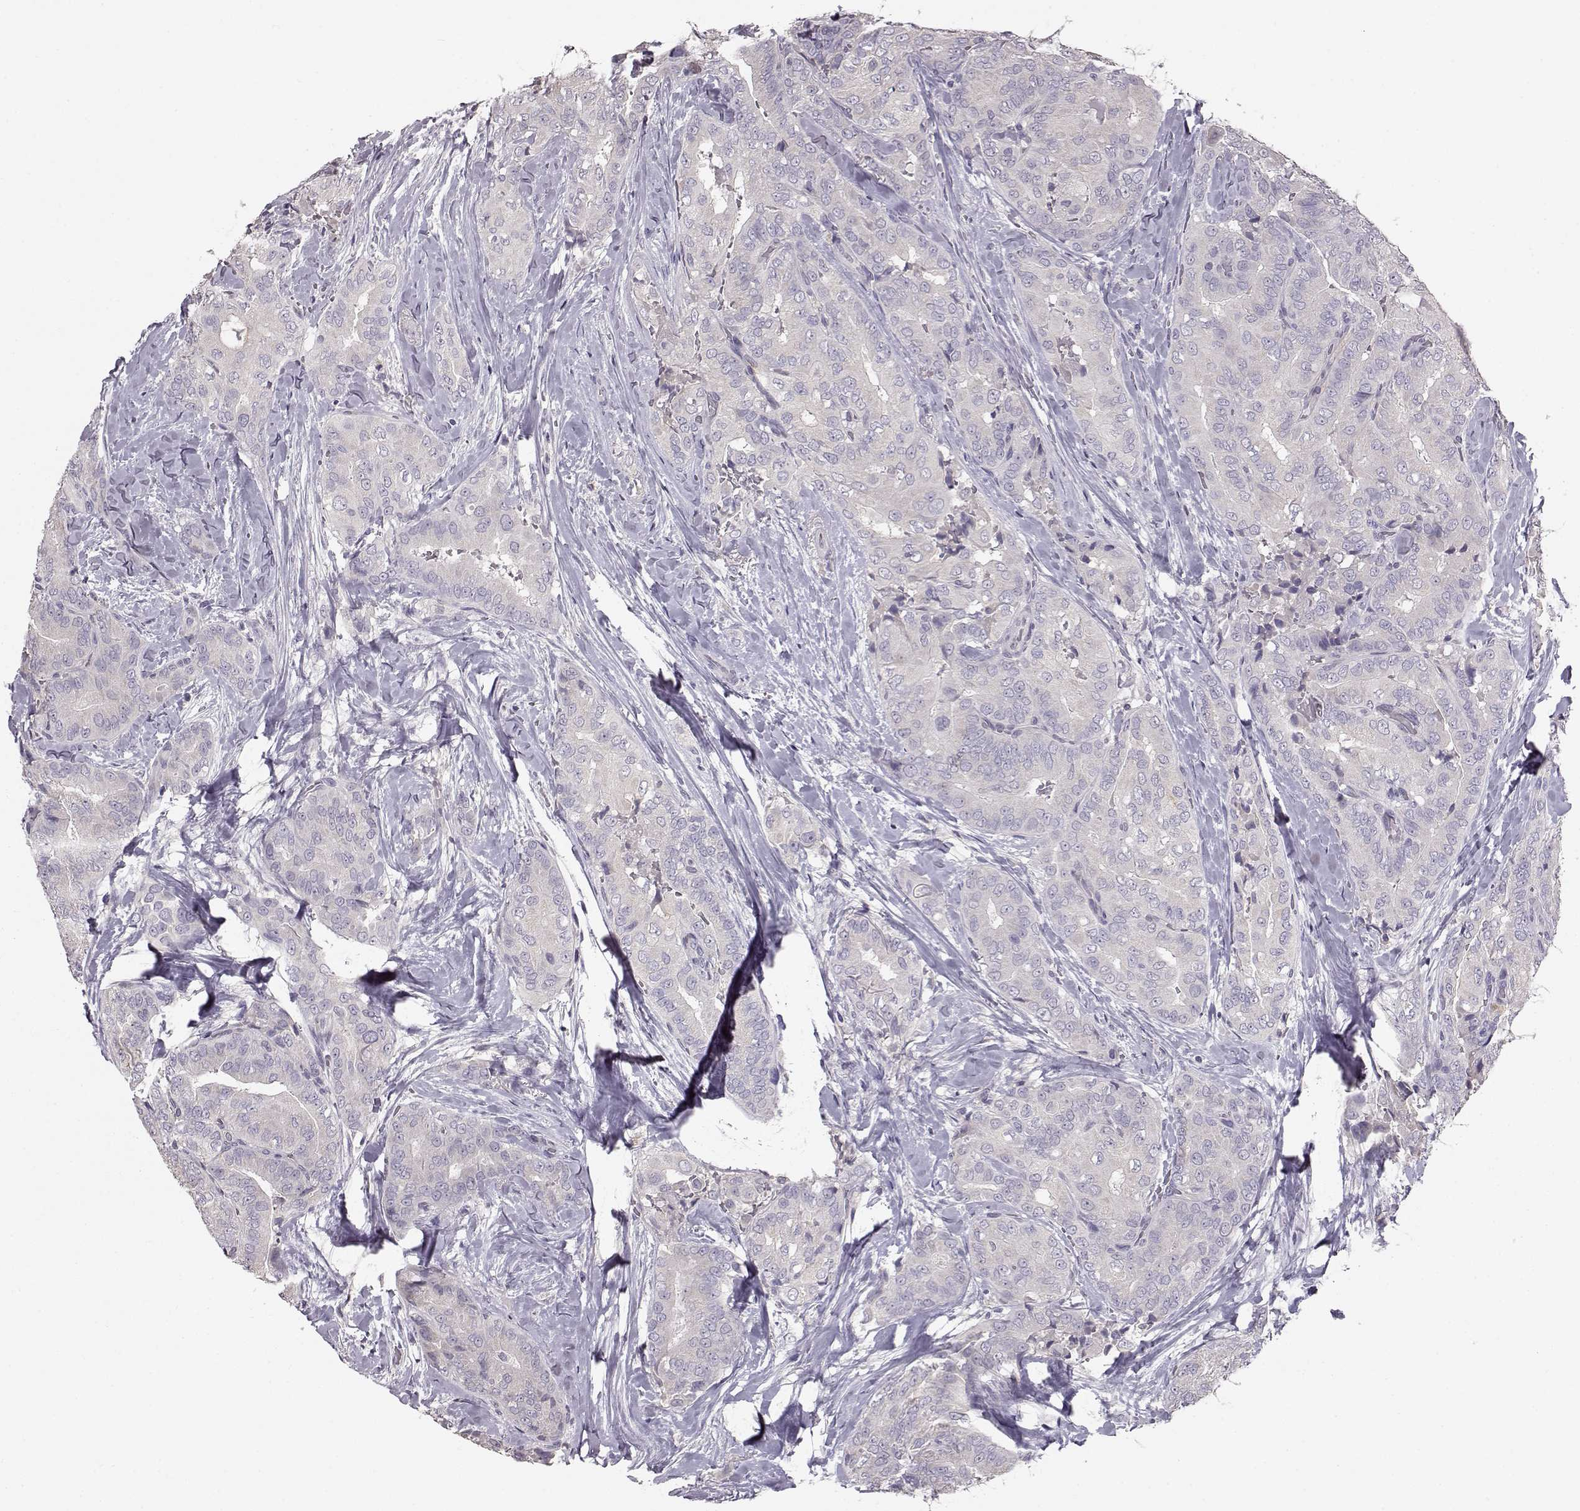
{"staining": {"intensity": "negative", "quantity": "none", "location": "none"}, "tissue": "thyroid cancer", "cell_type": "Tumor cells", "image_type": "cancer", "snomed": [{"axis": "morphology", "description": "Papillary adenocarcinoma, NOS"}, {"axis": "topography", "description": "Thyroid gland"}], "caption": "Tumor cells show no significant protein positivity in thyroid cancer (papillary adenocarcinoma). (Immunohistochemistry, brightfield microscopy, high magnification).", "gene": "GHR", "patient": {"sex": "male", "age": 61}}